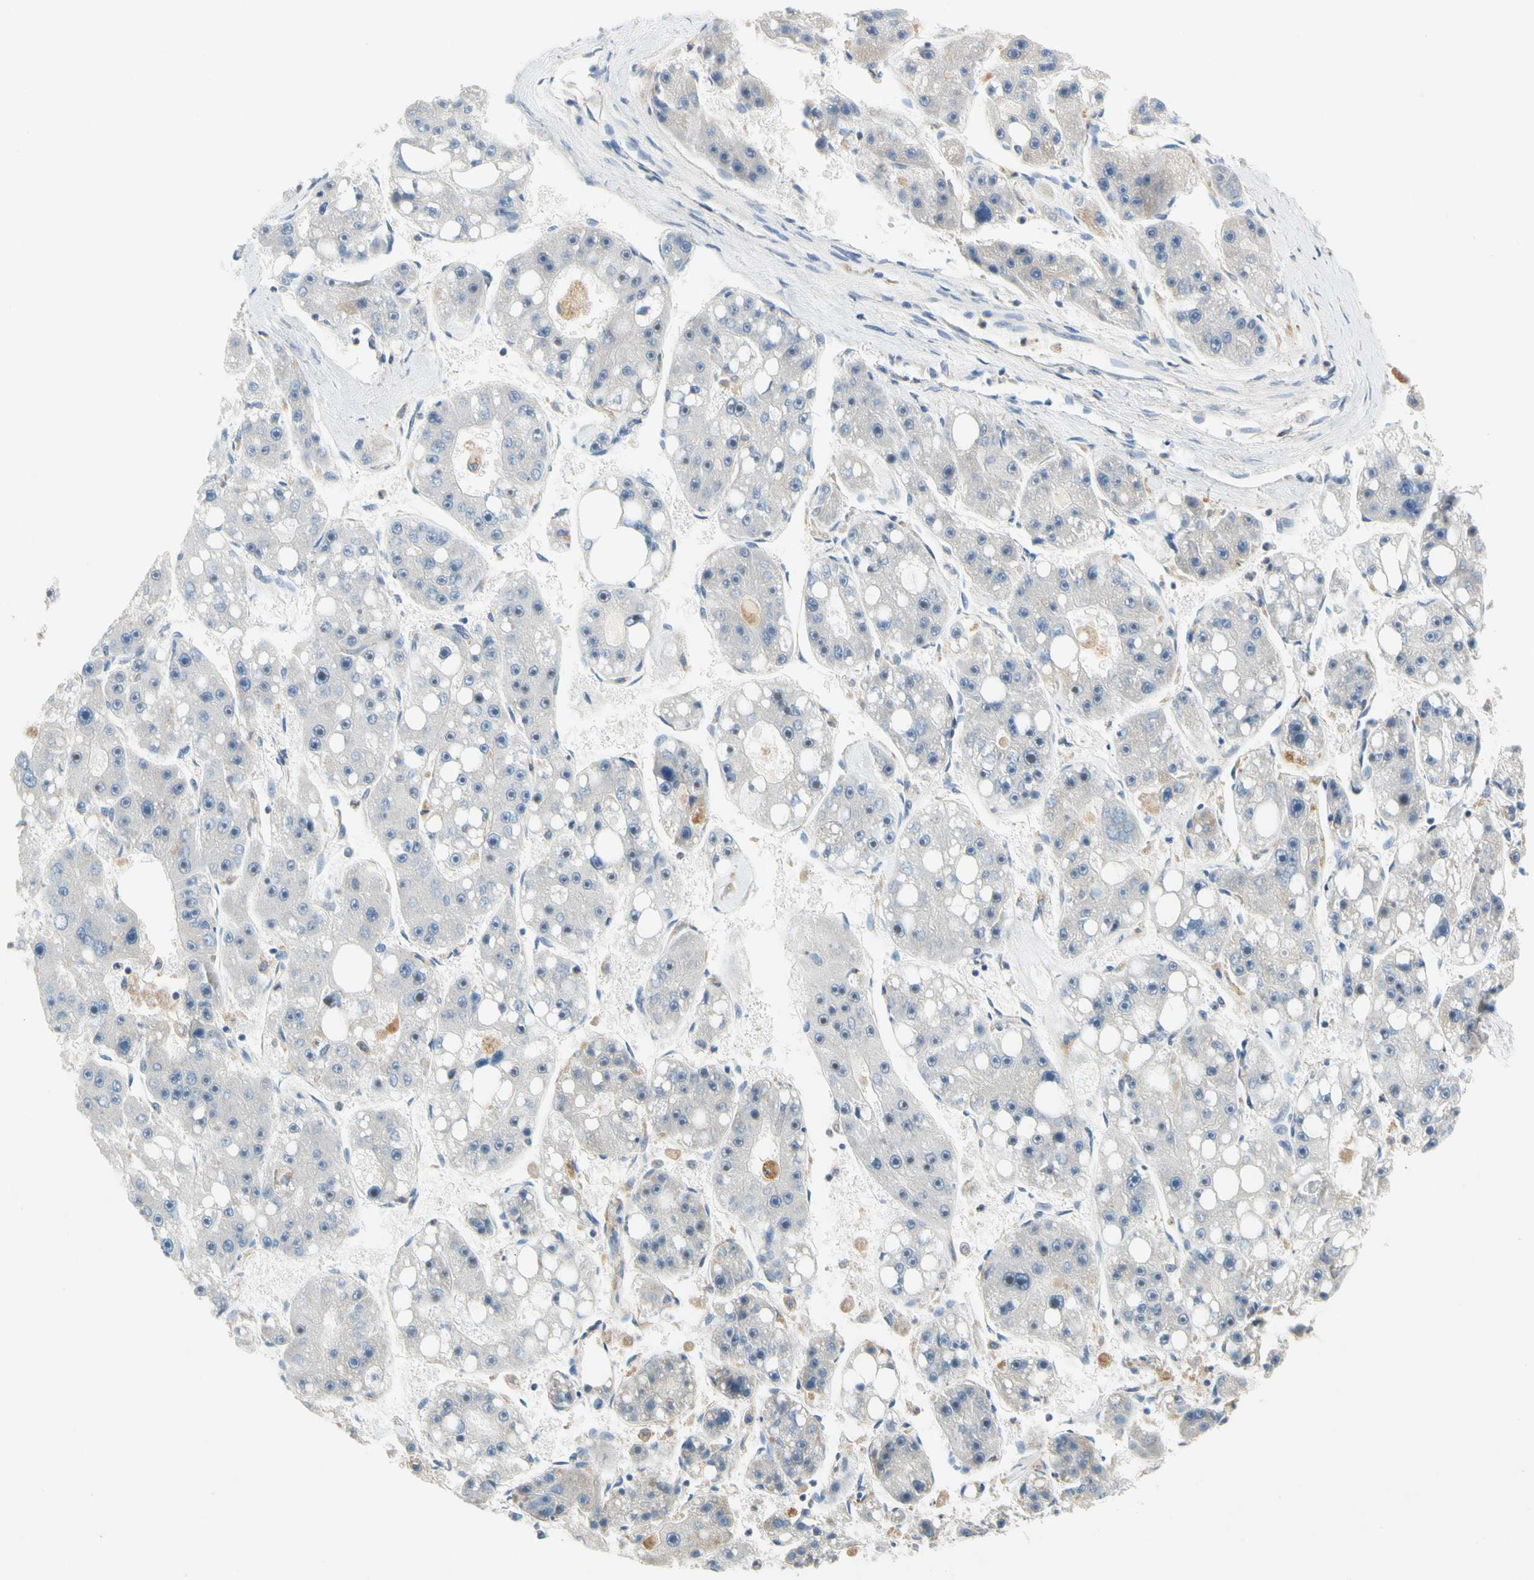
{"staining": {"intensity": "negative", "quantity": "none", "location": "none"}, "tissue": "liver cancer", "cell_type": "Tumor cells", "image_type": "cancer", "snomed": [{"axis": "morphology", "description": "Carcinoma, Hepatocellular, NOS"}, {"axis": "topography", "description": "Liver"}], "caption": "Immunohistochemical staining of liver hepatocellular carcinoma displays no significant staining in tumor cells. Nuclei are stained in blue.", "gene": "SP140", "patient": {"sex": "female", "age": 61}}